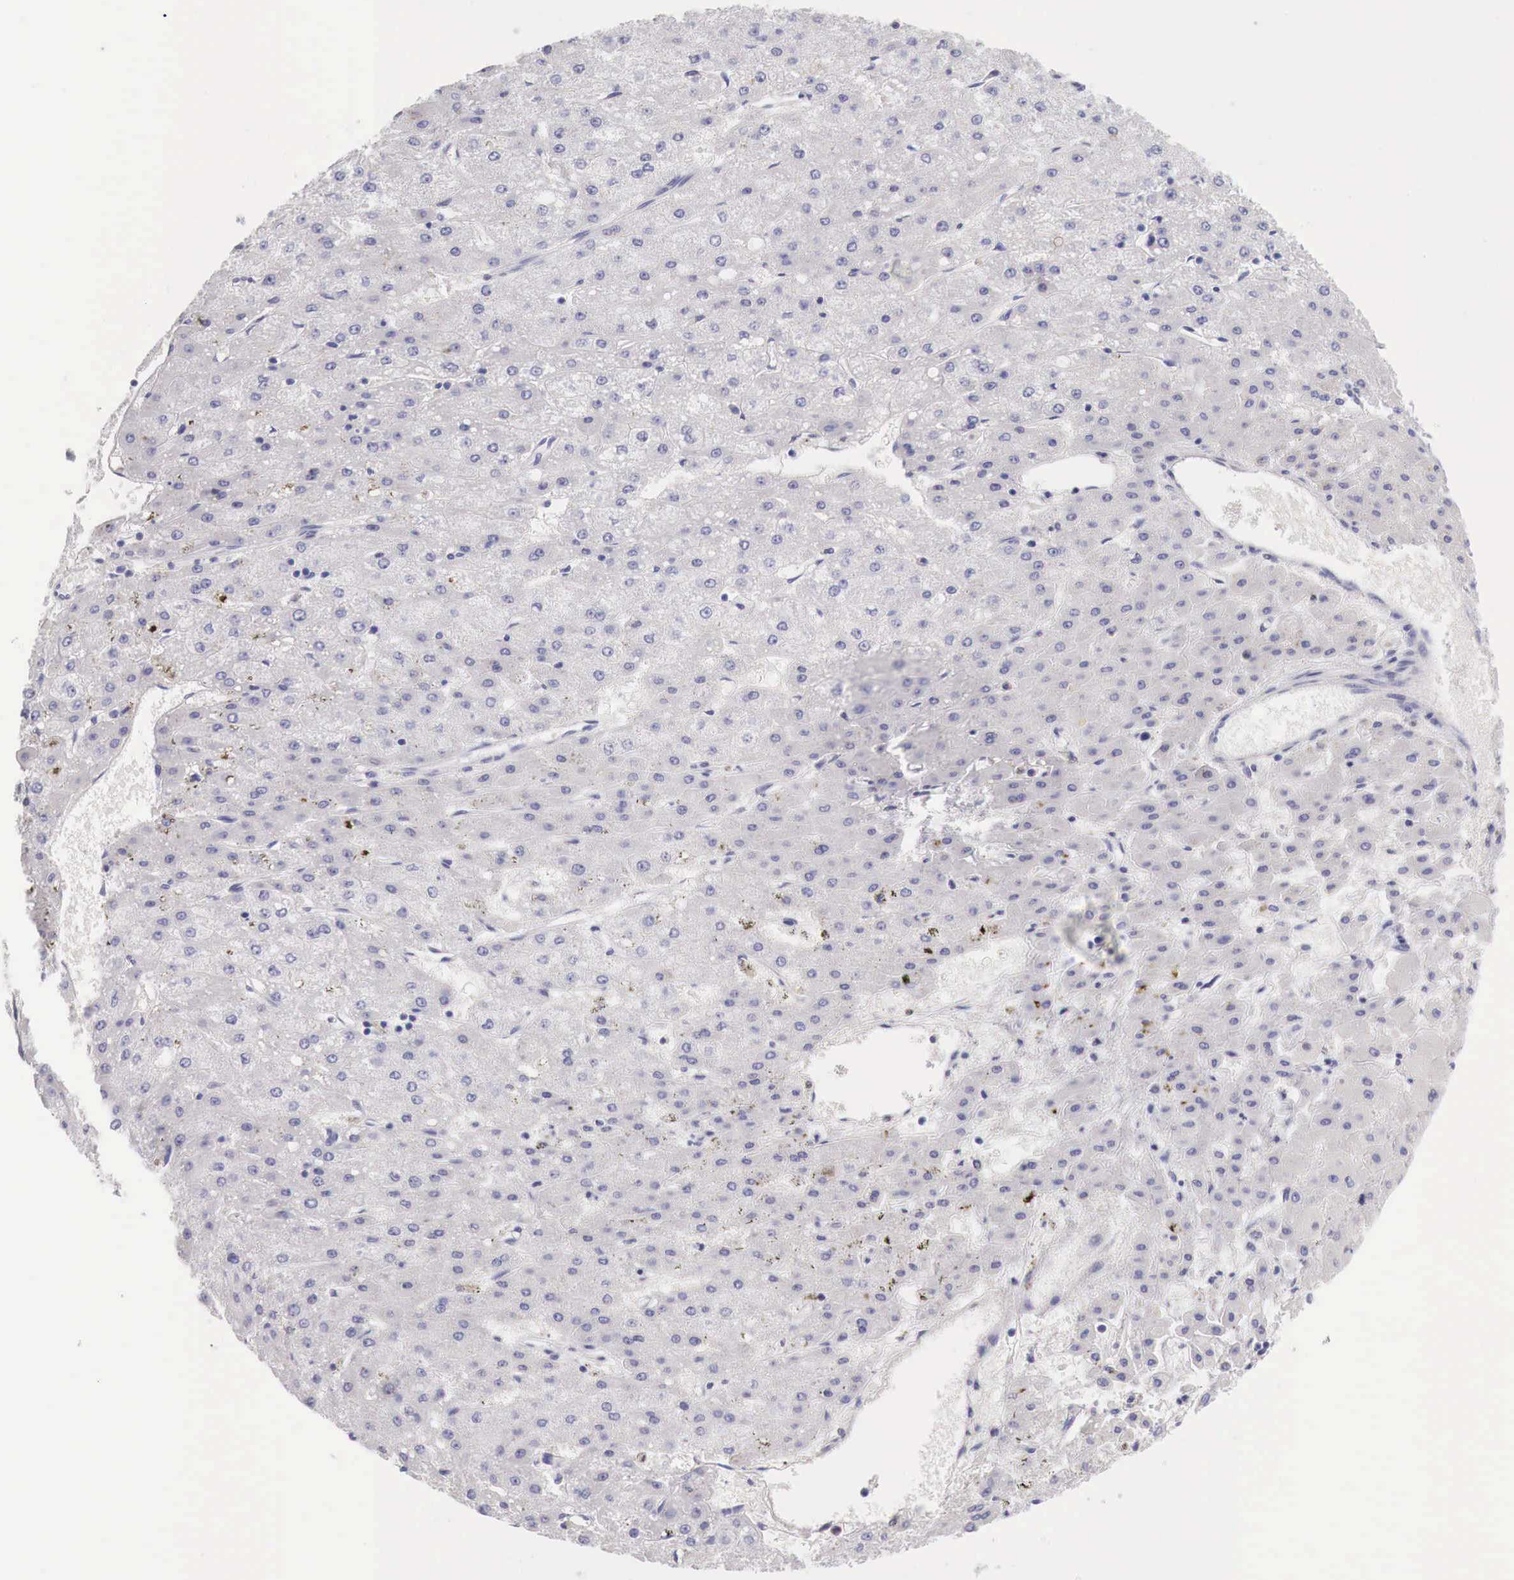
{"staining": {"intensity": "negative", "quantity": "none", "location": "none"}, "tissue": "liver cancer", "cell_type": "Tumor cells", "image_type": "cancer", "snomed": [{"axis": "morphology", "description": "Carcinoma, Hepatocellular, NOS"}, {"axis": "topography", "description": "Liver"}], "caption": "DAB (3,3'-diaminobenzidine) immunohistochemical staining of liver cancer reveals no significant expression in tumor cells. (DAB (3,3'-diaminobenzidine) immunohistochemistry (IHC) with hematoxylin counter stain).", "gene": "IDH3G", "patient": {"sex": "female", "age": 52}}